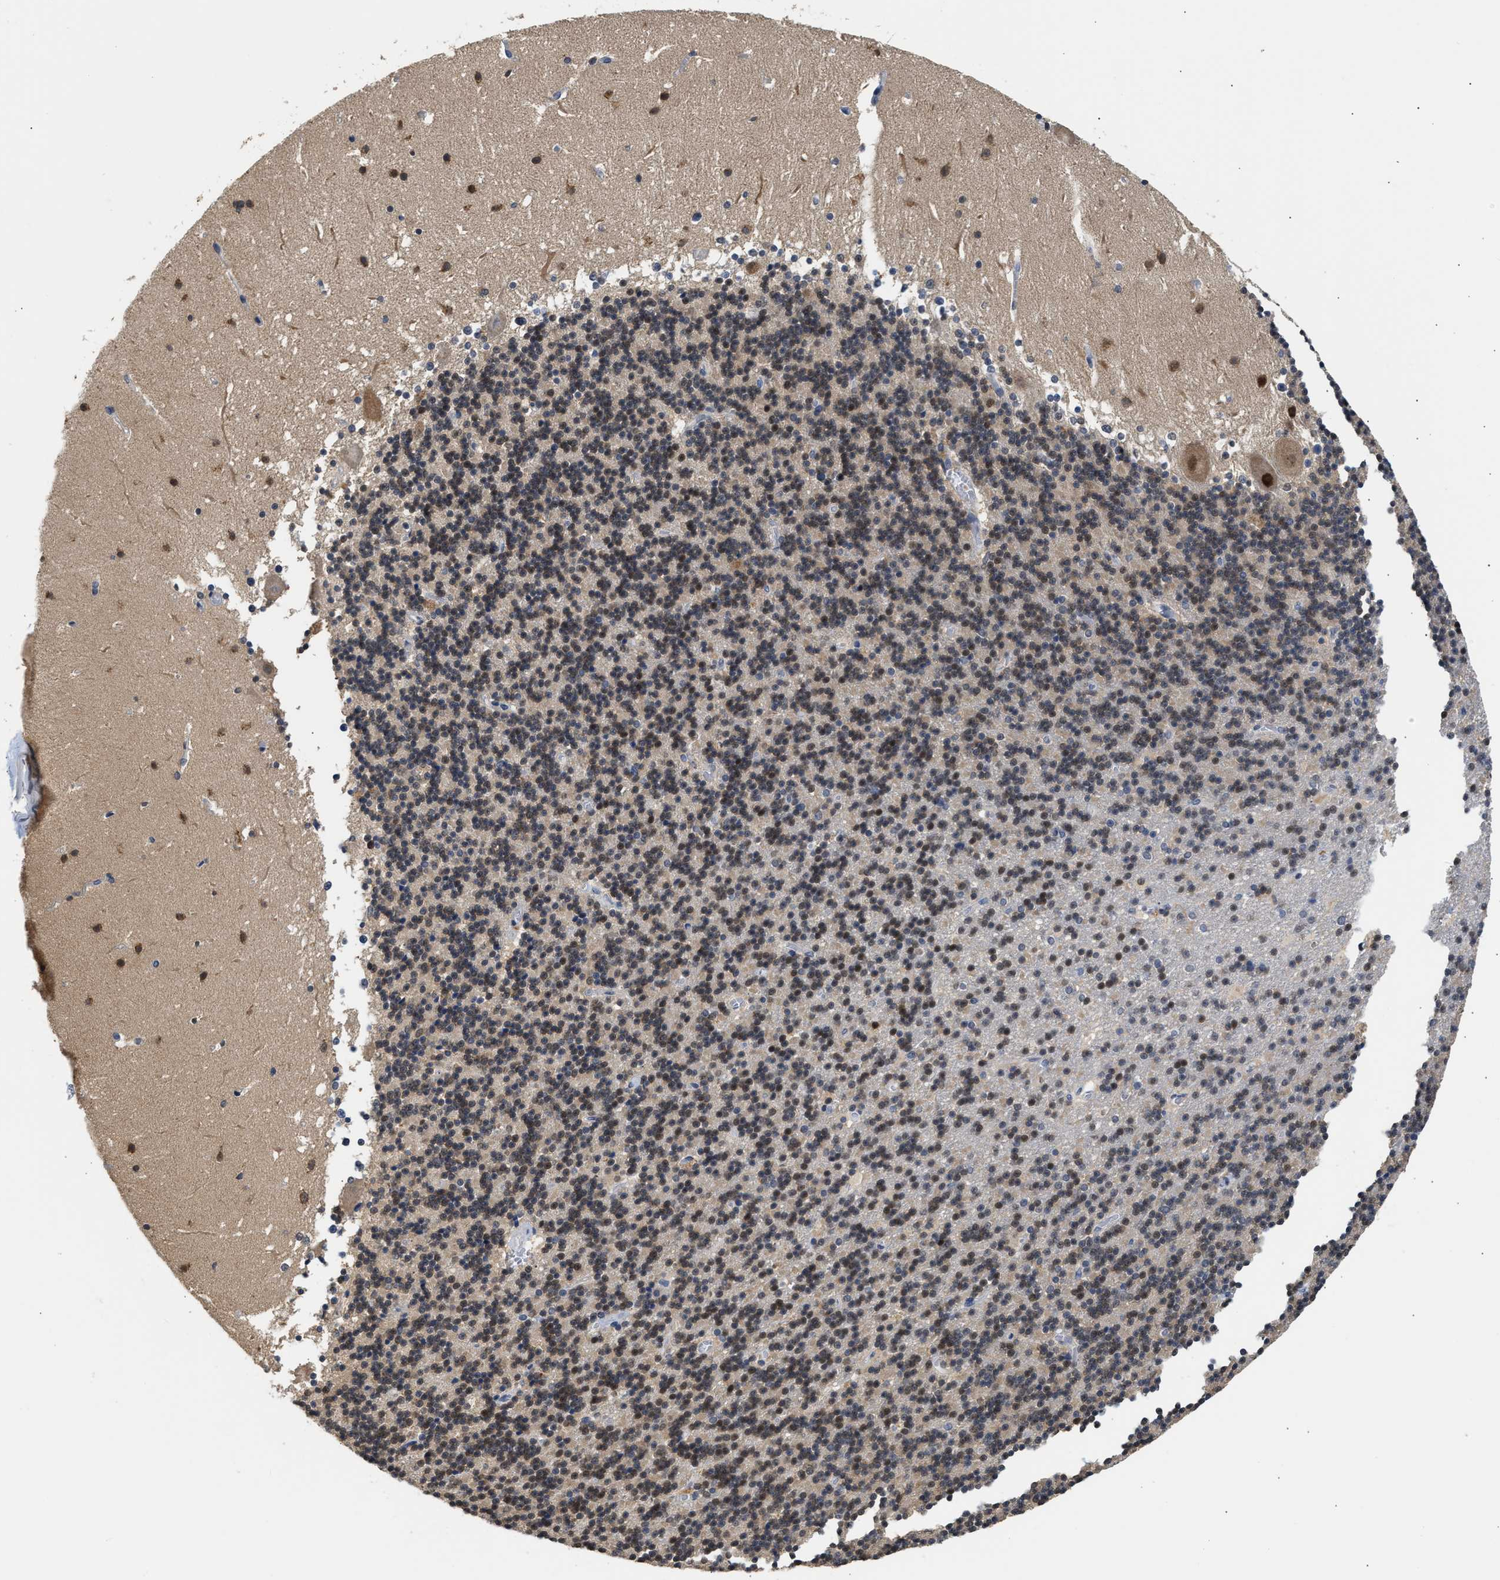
{"staining": {"intensity": "moderate", "quantity": "<25%", "location": "nuclear"}, "tissue": "cerebellum", "cell_type": "Cells in granular layer", "image_type": "normal", "snomed": [{"axis": "morphology", "description": "Normal tissue, NOS"}, {"axis": "topography", "description": "Cerebellum"}], "caption": "Immunohistochemical staining of benign human cerebellum displays <25% levels of moderate nuclear protein positivity in approximately <25% of cells in granular layer. (DAB = brown stain, brightfield microscopy at high magnification).", "gene": "PPM1L", "patient": {"sex": "male", "age": 45}}